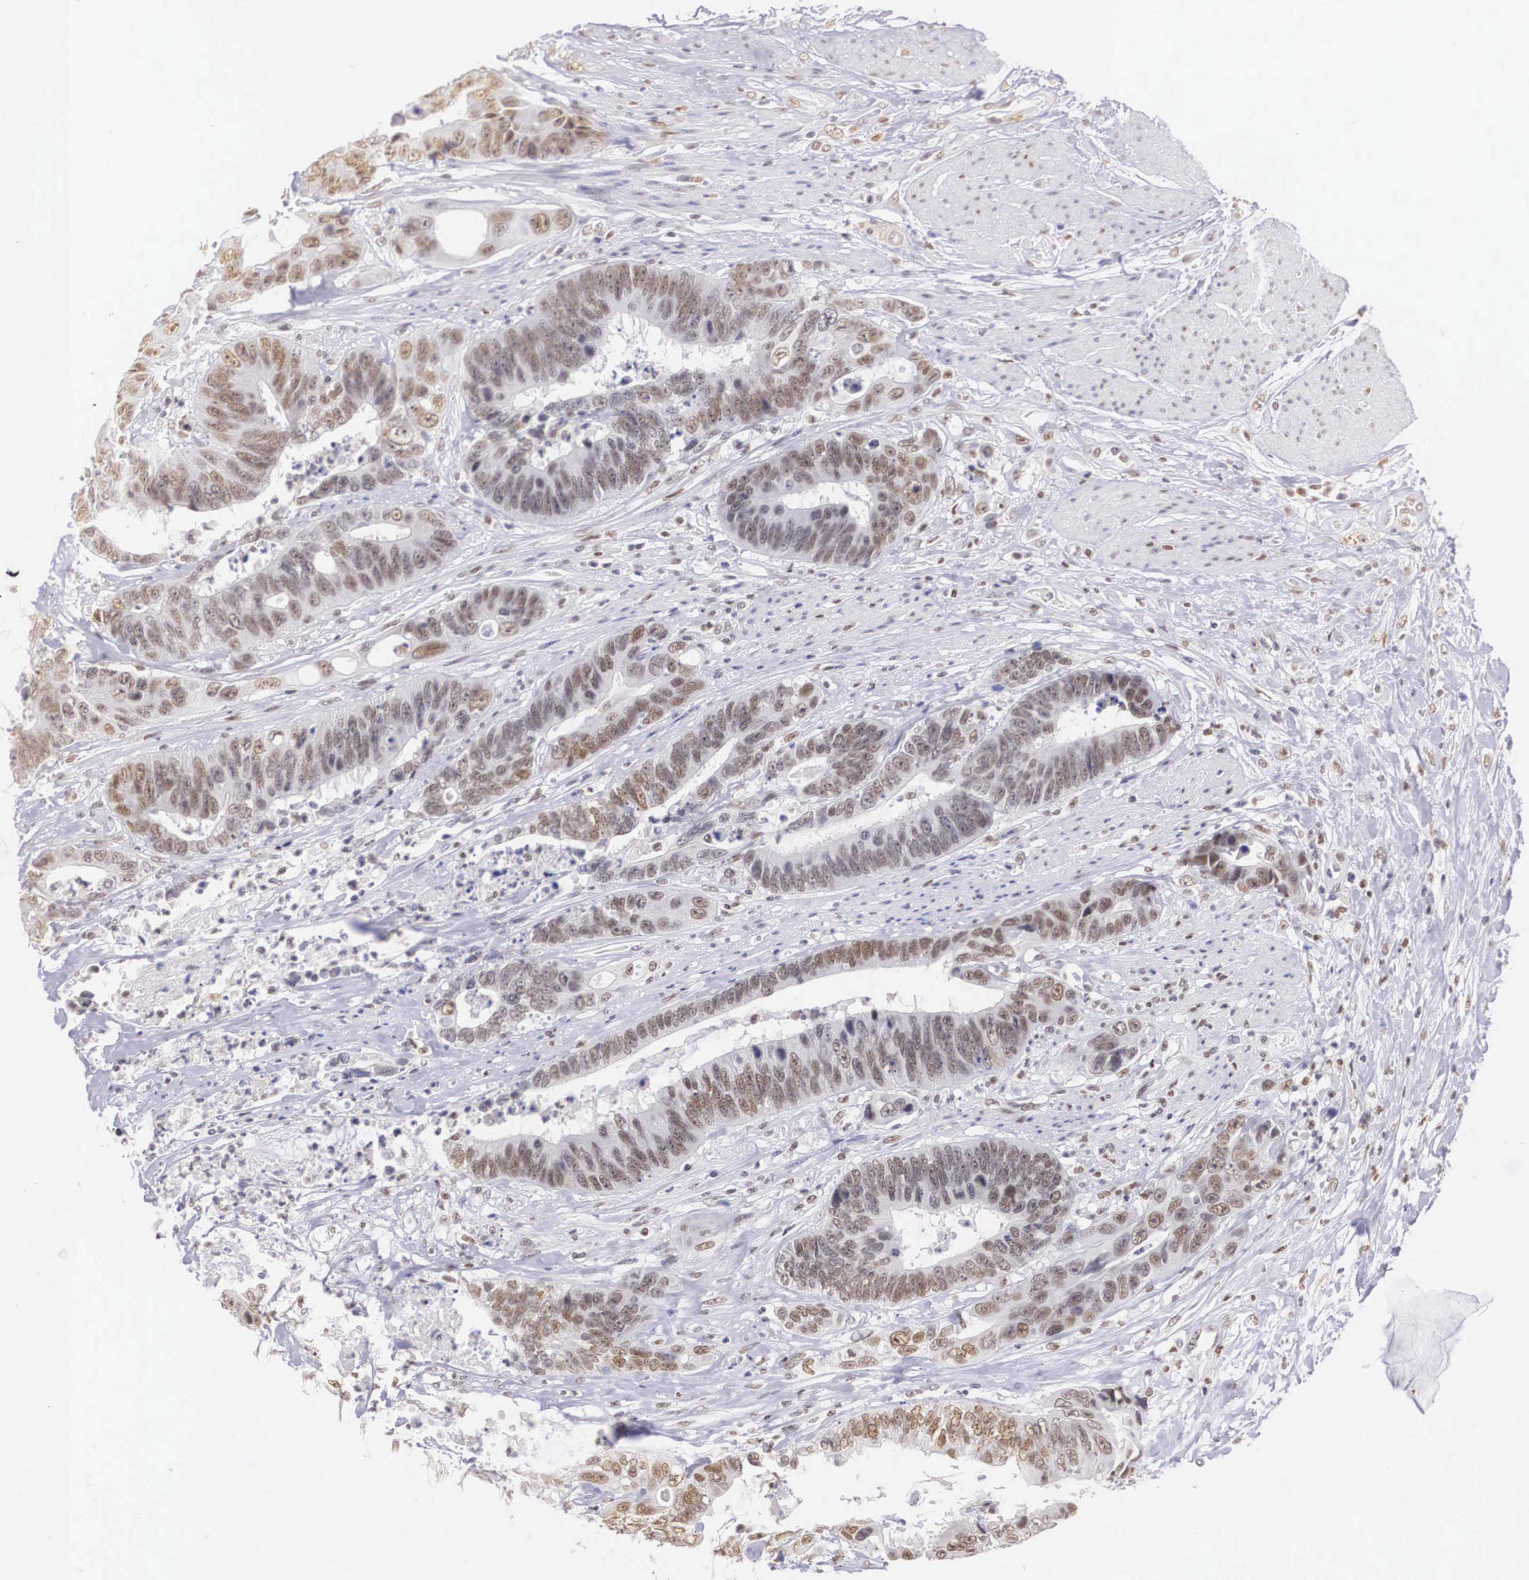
{"staining": {"intensity": "moderate", "quantity": "25%-75%", "location": "cytoplasmic/membranous"}, "tissue": "colorectal cancer", "cell_type": "Tumor cells", "image_type": "cancer", "snomed": [{"axis": "morphology", "description": "Adenocarcinoma, NOS"}, {"axis": "topography", "description": "Rectum"}], "caption": "Protein staining displays moderate cytoplasmic/membranous expression in about 25%-75% of tumor cells in colorectal cancer (adenocarcinoma).", "gene": "ETV6", "patient": {"sex": "female", "age": 65}}